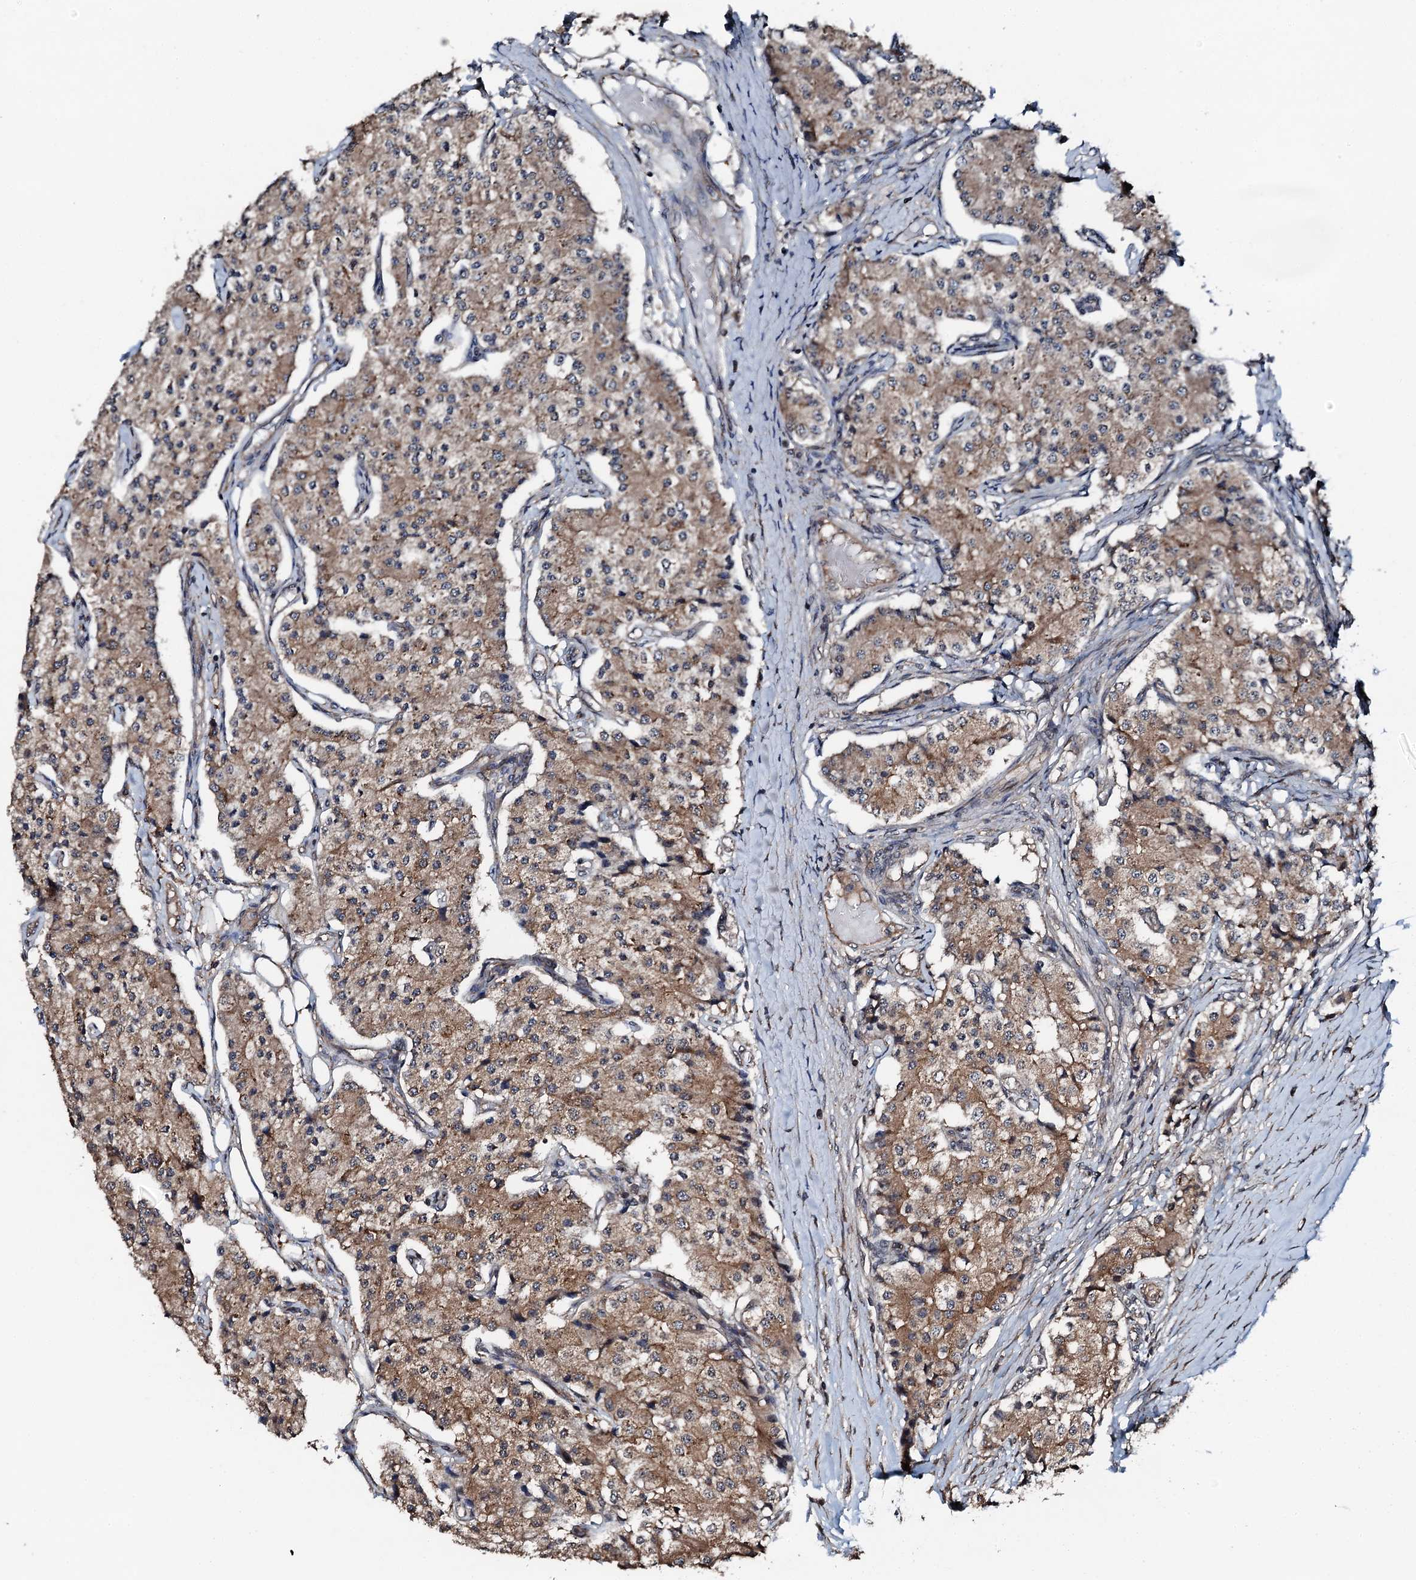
{"staining": {"intensity": "moderate", "quantity": "25%-75%", "location": "cytoplasmic/membranous"}, "tissue": "carcinoid", "cell_type": "Tumor cells", "image_type": "cancer", "snomed": [{"axis": "morphology", "description": "Carcinoid, malignant, NOS"}, {"axis": "topography", "description": "Colon"}], "caption": "A high-resolution micrograph shows IHC staining of carcinoid (malignant), which displays moderate cytoplasmic/membranous positivity in approximately 25%-75% of tumor cells. (Stains: DAB (3,3'-diaminobenzidine) in brown, nuclei in blue, Microscopy: brightfield microscopy at high magnification).", "gene": "FLYWCH1", "patient": {"sex": "female", "age": 52}}